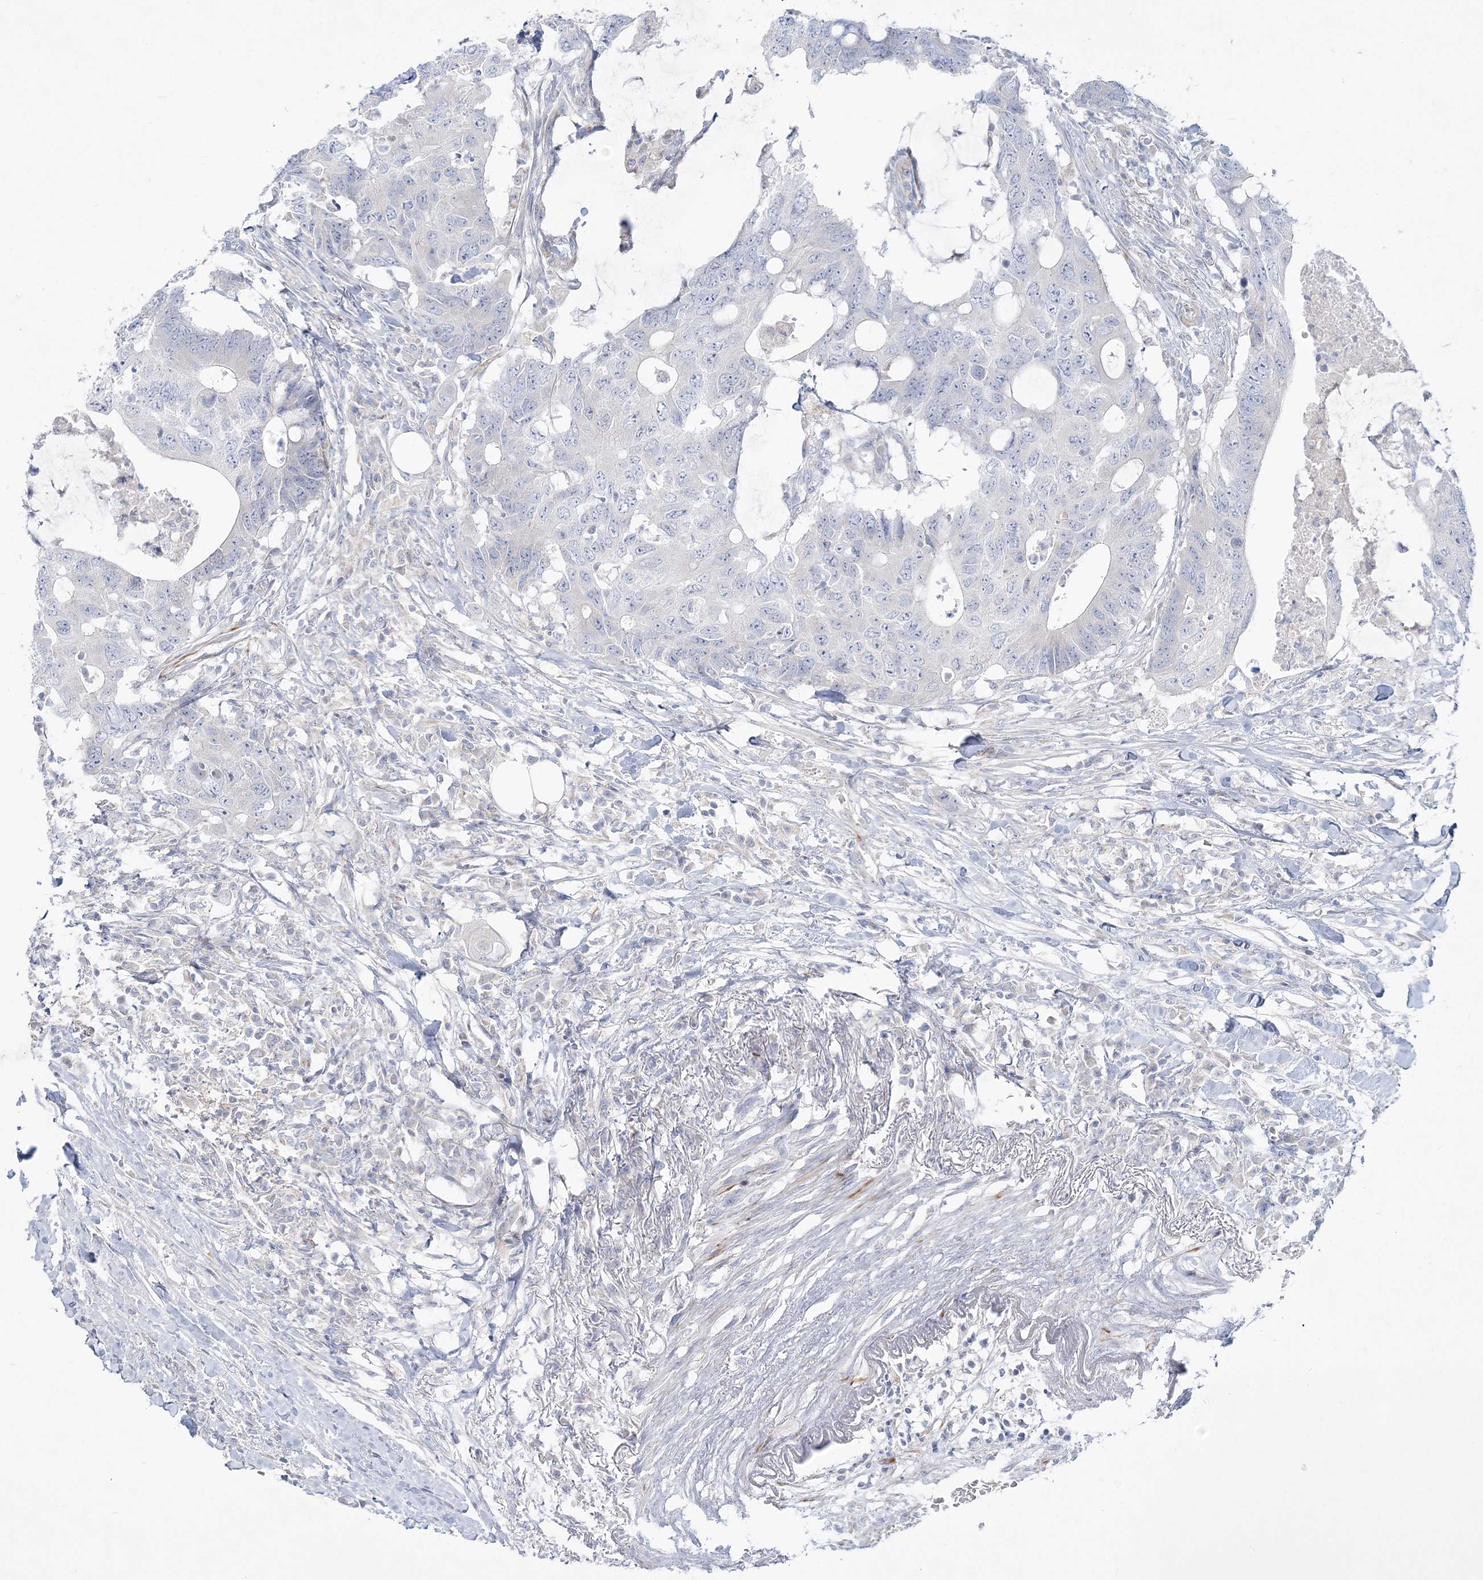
{"staining": {"intensity": "negative", "quantity": "none", "location": "none"}, "tissue": "colorectal cancer", "cell_type": "Tumor cells", "image_type": "cancer", "snomed": [{"axis": "morphology", "description": "Adenocarcinoma, NOS"}, {"axis": "topography", "description": "Colon"}], "caption": "Immunohistochemical staining of colorectal adenocarcinoma demonstrates no significant staining in tumor cells.", "gene": "GPAT2", "patient": {"sex": "male", "age": 71}}